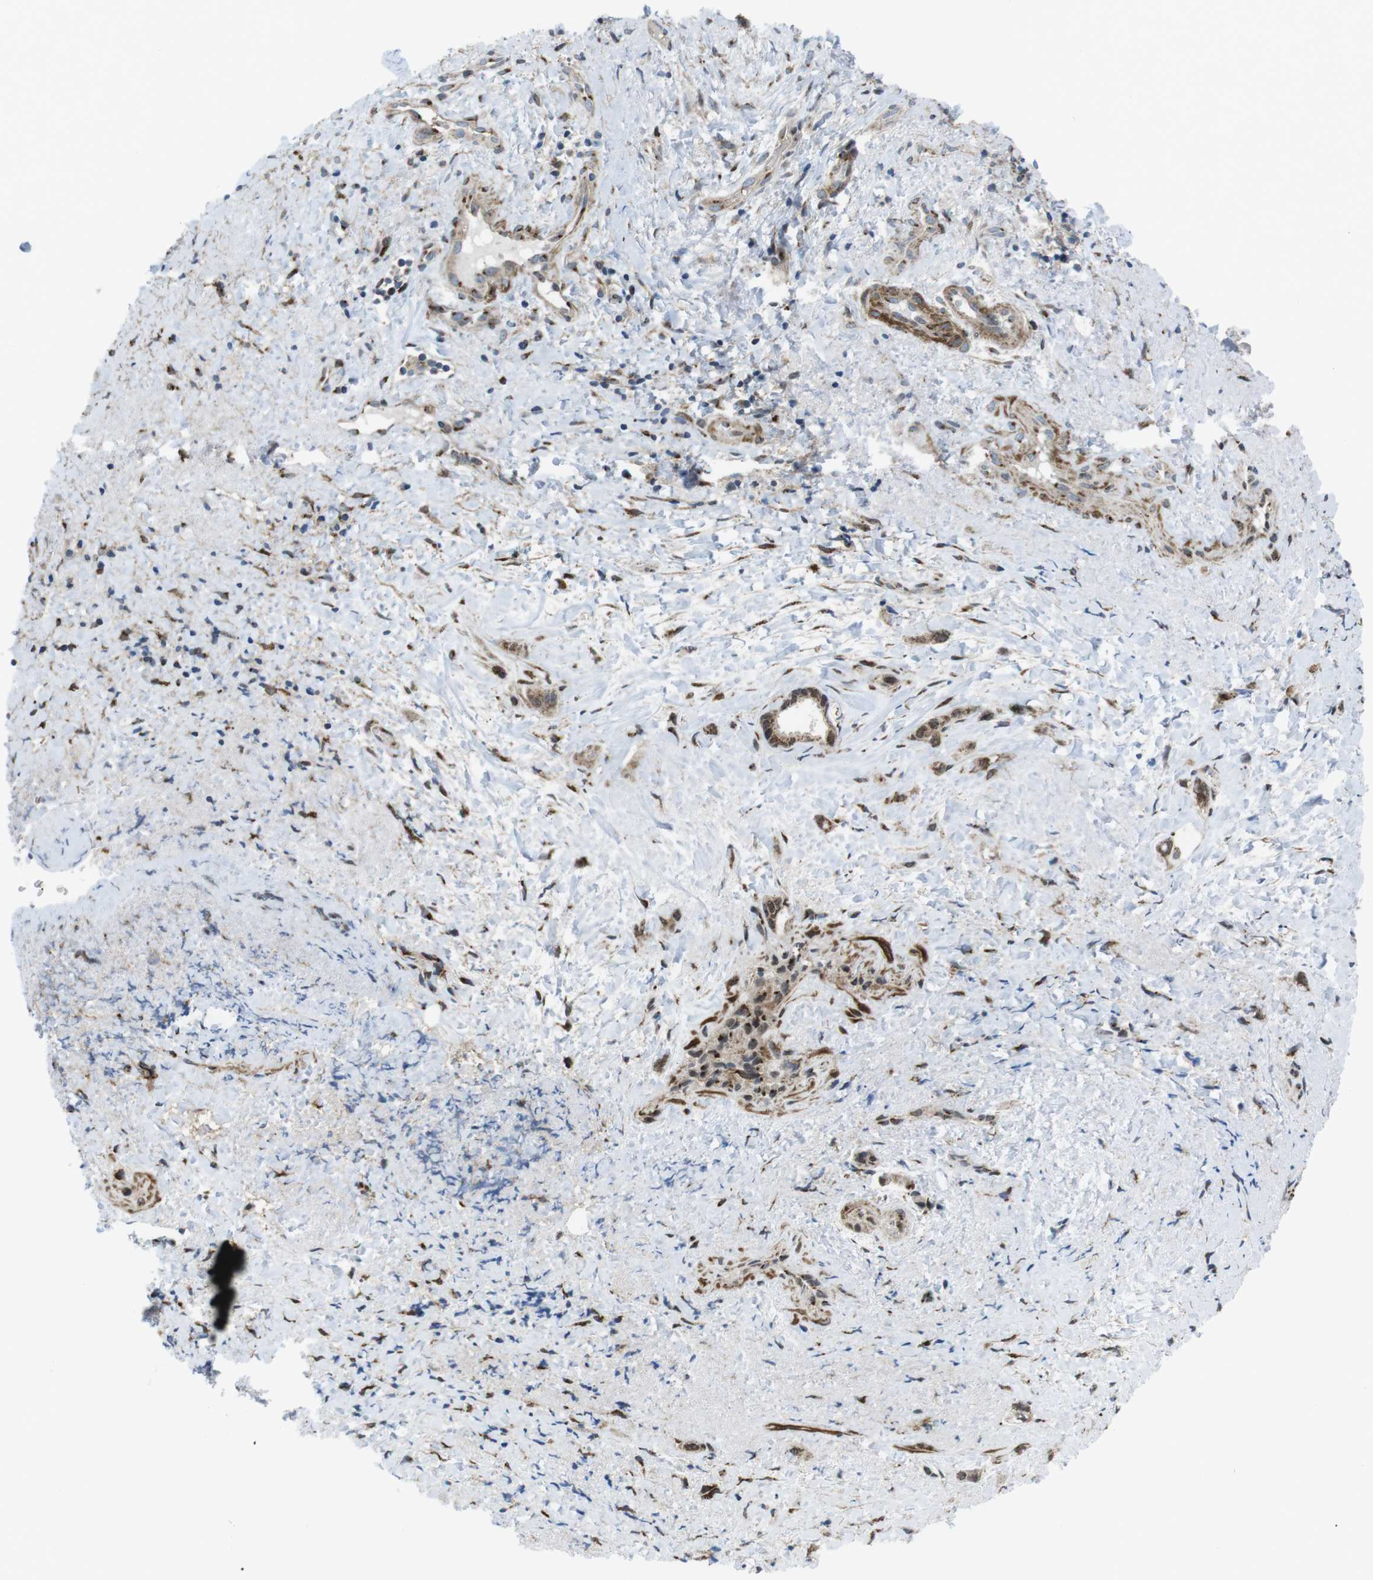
{"staining": {"intensity": "moderate", "quantity": "<25%", "location": "cytoplasmic/membranous"}, "tissue": "liver cancer", "cell_type": "Tumor cells", "image_type": "cancer", "snomed": [{"axis": "morphology", "description": "Cholangiocarcinoma"}, {"axis": "topography", "description": "Liver"}], "caption": "Tumor cells demonstrate low levels of moderate cytoplasmic/membranous positivity in about <25% of cells in cholangiocarcinoma (liver). (brown staining indicates protein expression, while blue staining denotes nuclei).", "gene": "CUL7", "patient": {"sex": "female", "age": 65}}